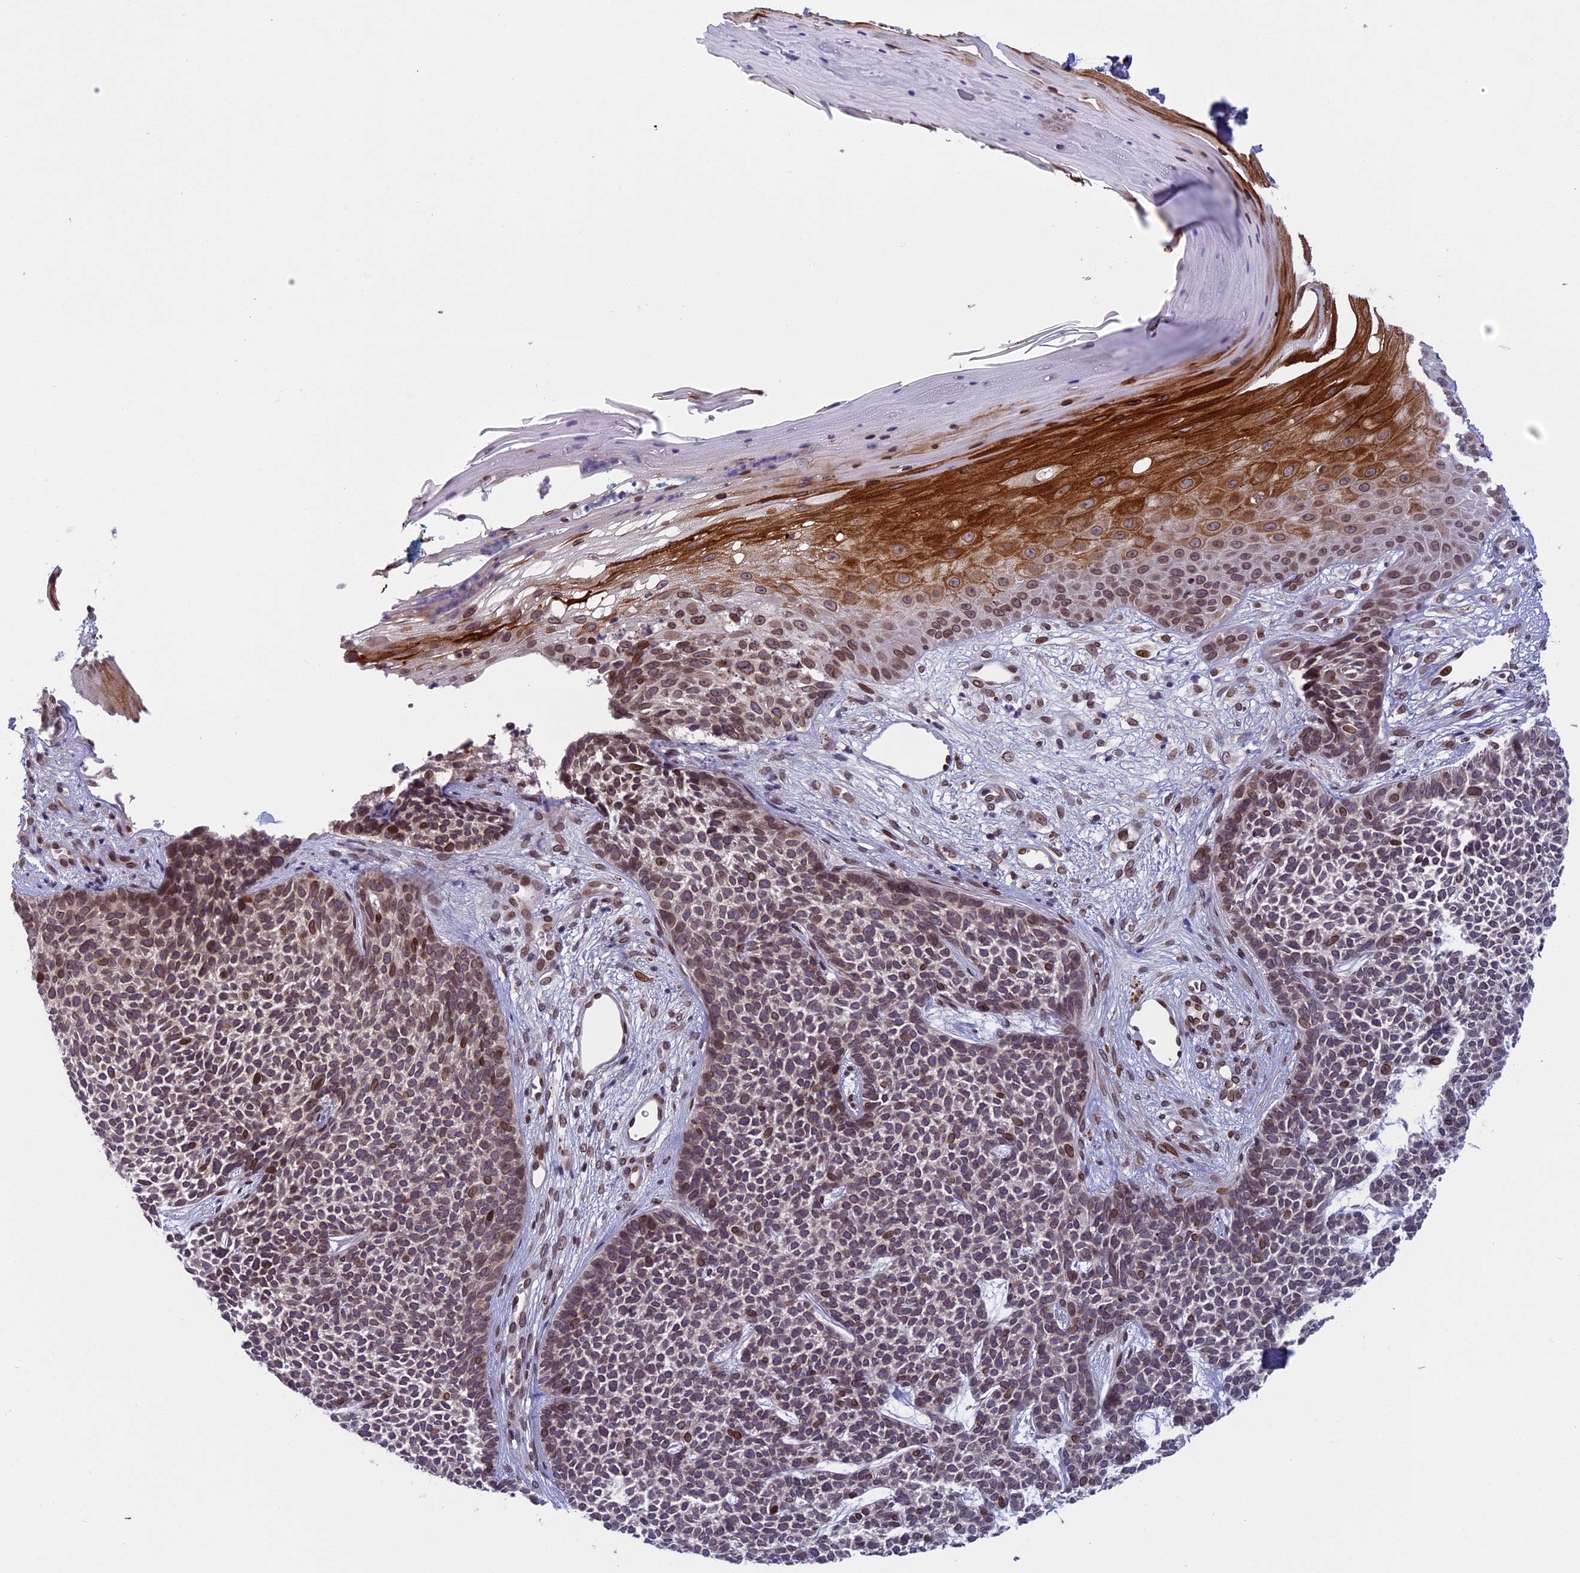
{"staining": {"intensity": "moderate", "quantity": "25%-75%", "location": "nuclear"}, "tissue": "skin cancer", "cell_type": "Tumor cells", "image_type": "cancer", "snomed": [{"axis": "morphology", "description": "Basal cell carcinoma"}, {"axis": "topography", "description": "Skin"}], "caption": "Immunohistochemical staining of basal cell carcinoma (skin) shows medium levels of moderate nuclear protein staining in about 25%-75% of tumor cells. (DAB IHC with brightfield microscopy, high magnification).", "gene": "GPSM1", "patient": {"sex": "female", "age": 84}}